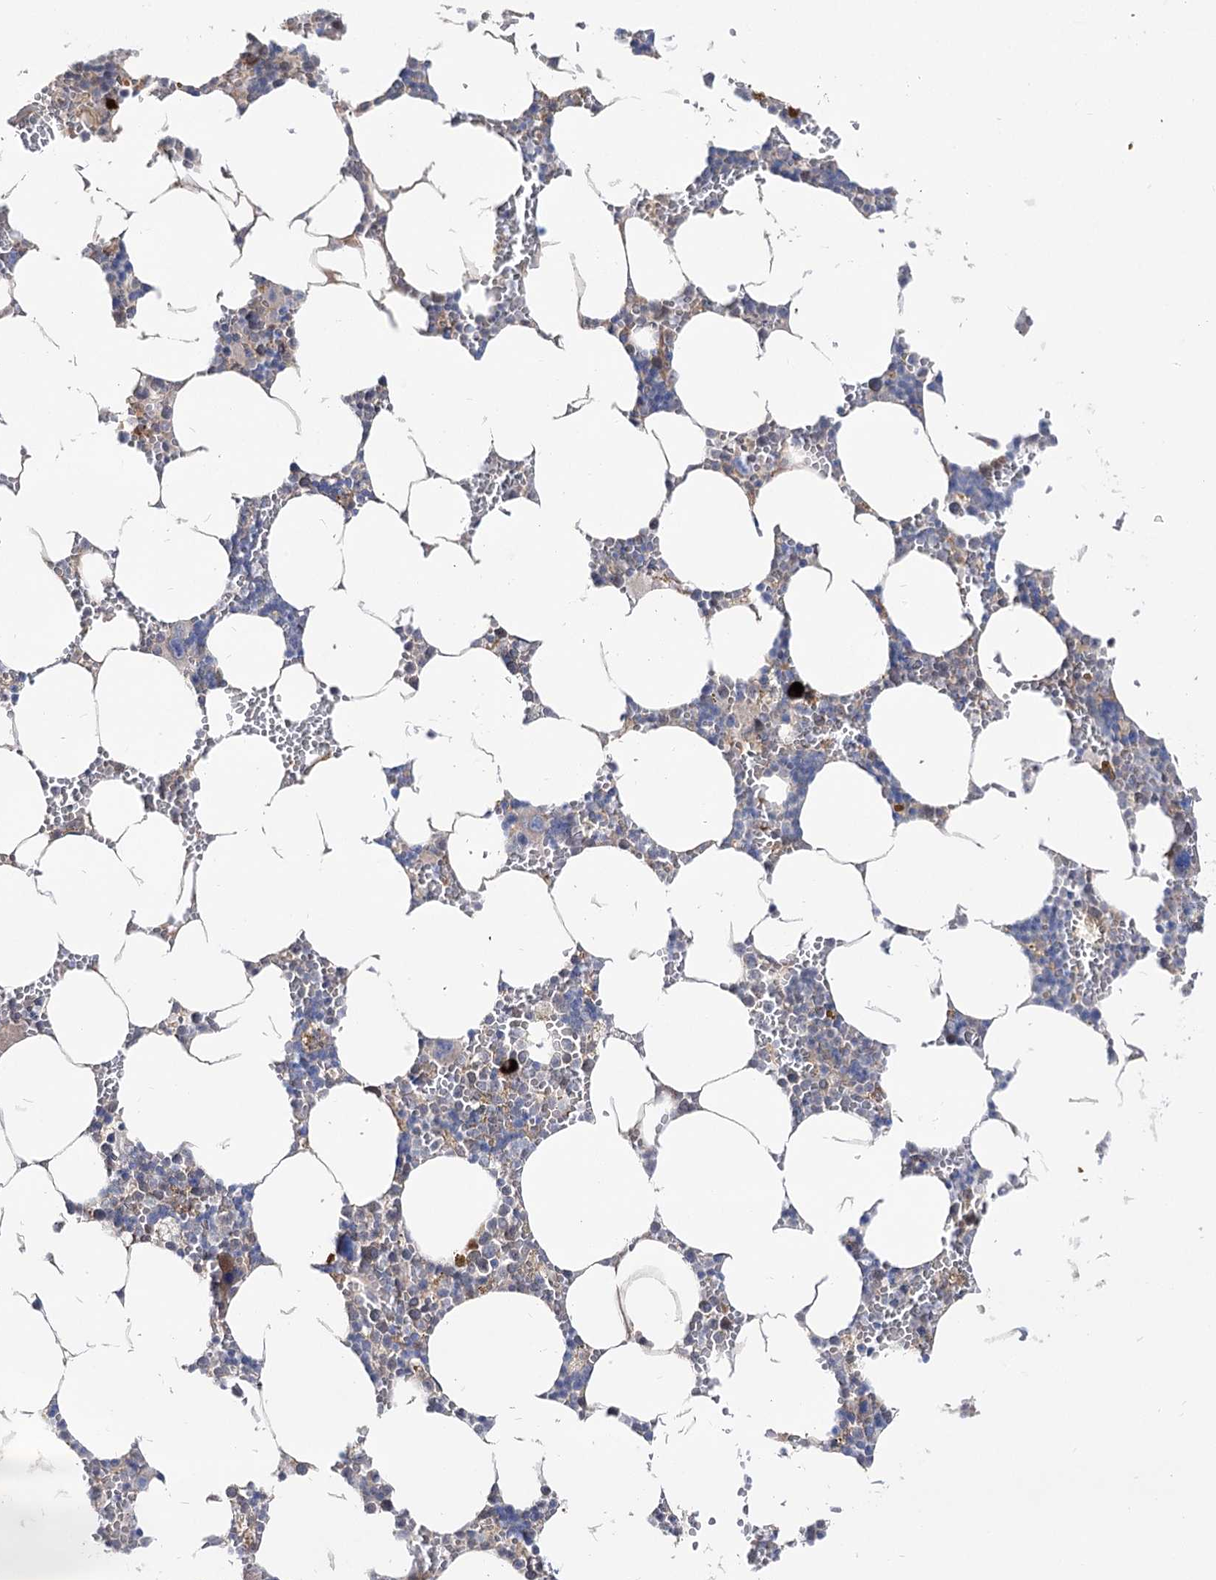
{"staining": {"intensity": "moderate", "quantity": "<25%", "location": "nuclear"}, "tissue": "bone marrow", "cell_type": "Hematopoietic cells", "image_type": "normal", "snomed": [{"axis": "morphology", "description": "Normal tissue, NOS"}, {"axis": "topography", "description": "Bone marrow"}], "caption": "Protein staining reveals moderate nuclear positivity in about <25% of hematopoietic cells in benign bone marrow. (DAB (3,3'-diaminobenzidine) IHC, brown staining for protein, blue staining for nuclei).", "gene": "ARHGAP32", "patient": {"sex": "male", "age": 70}}